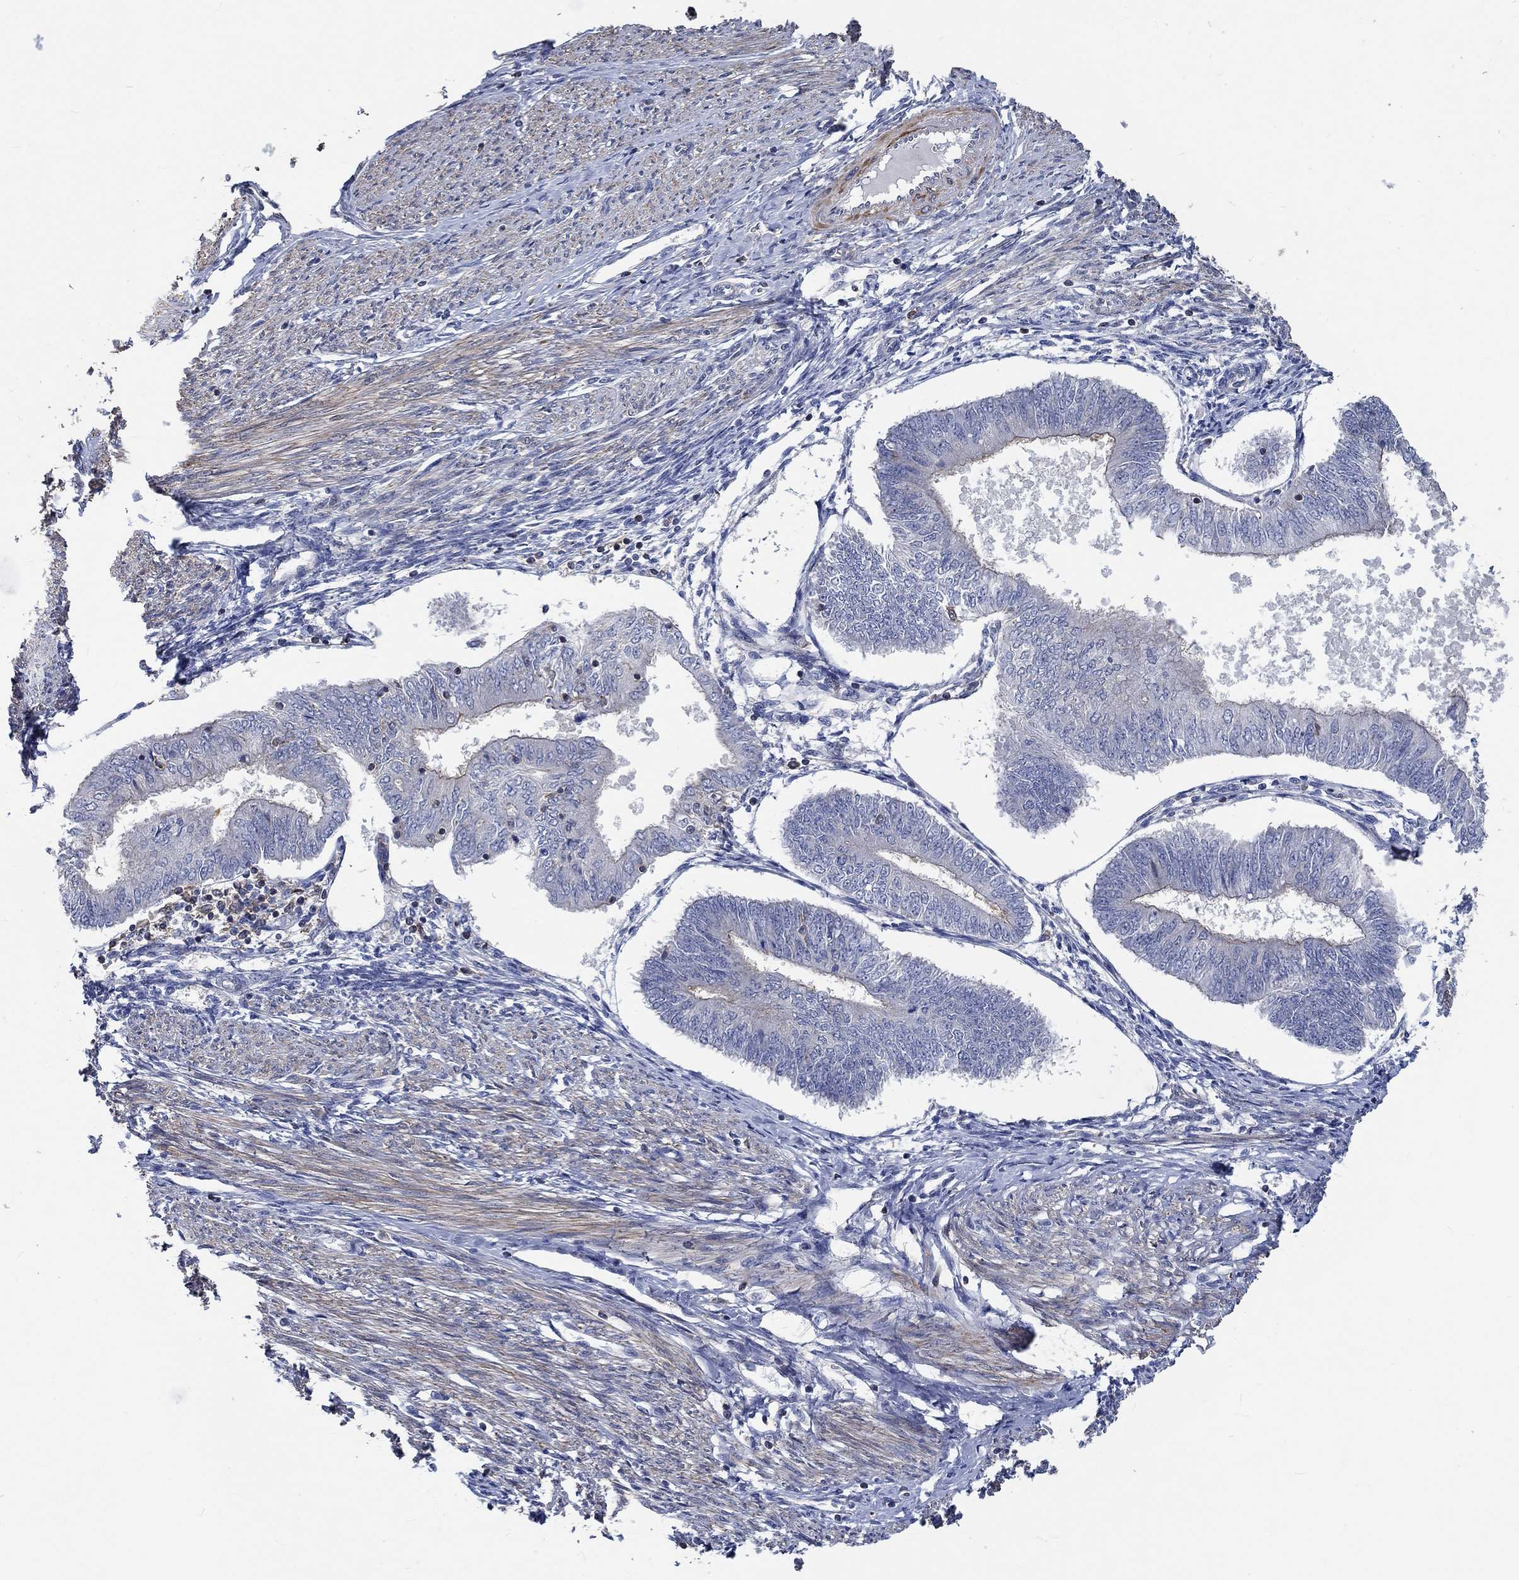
{"staining": {"intensity": "moderate", "quantity": "<25%", "location": "cytoplasmic/membranous"}, "tissue": "endometrial cancer", "cell_type": "Tumor cells", "image_type": "cancer", "snomed": [{"axis": "morphology", "description": "Adenocarcinoma, NOS"}, {"axis": "topography", "description": "Endometrium"}], "caption": "Moderate cytoplasmic/membranous expression is seen in approximately <25% of tumor cells in endometrial adenocarcinoma. (DAB (3,3'-diaminobenzidine) IHC, brown staining for protein, blue staining for nuclei).", "gene": "TNFAIP8L3", "patient": {"sex": "female", "age": 58}}